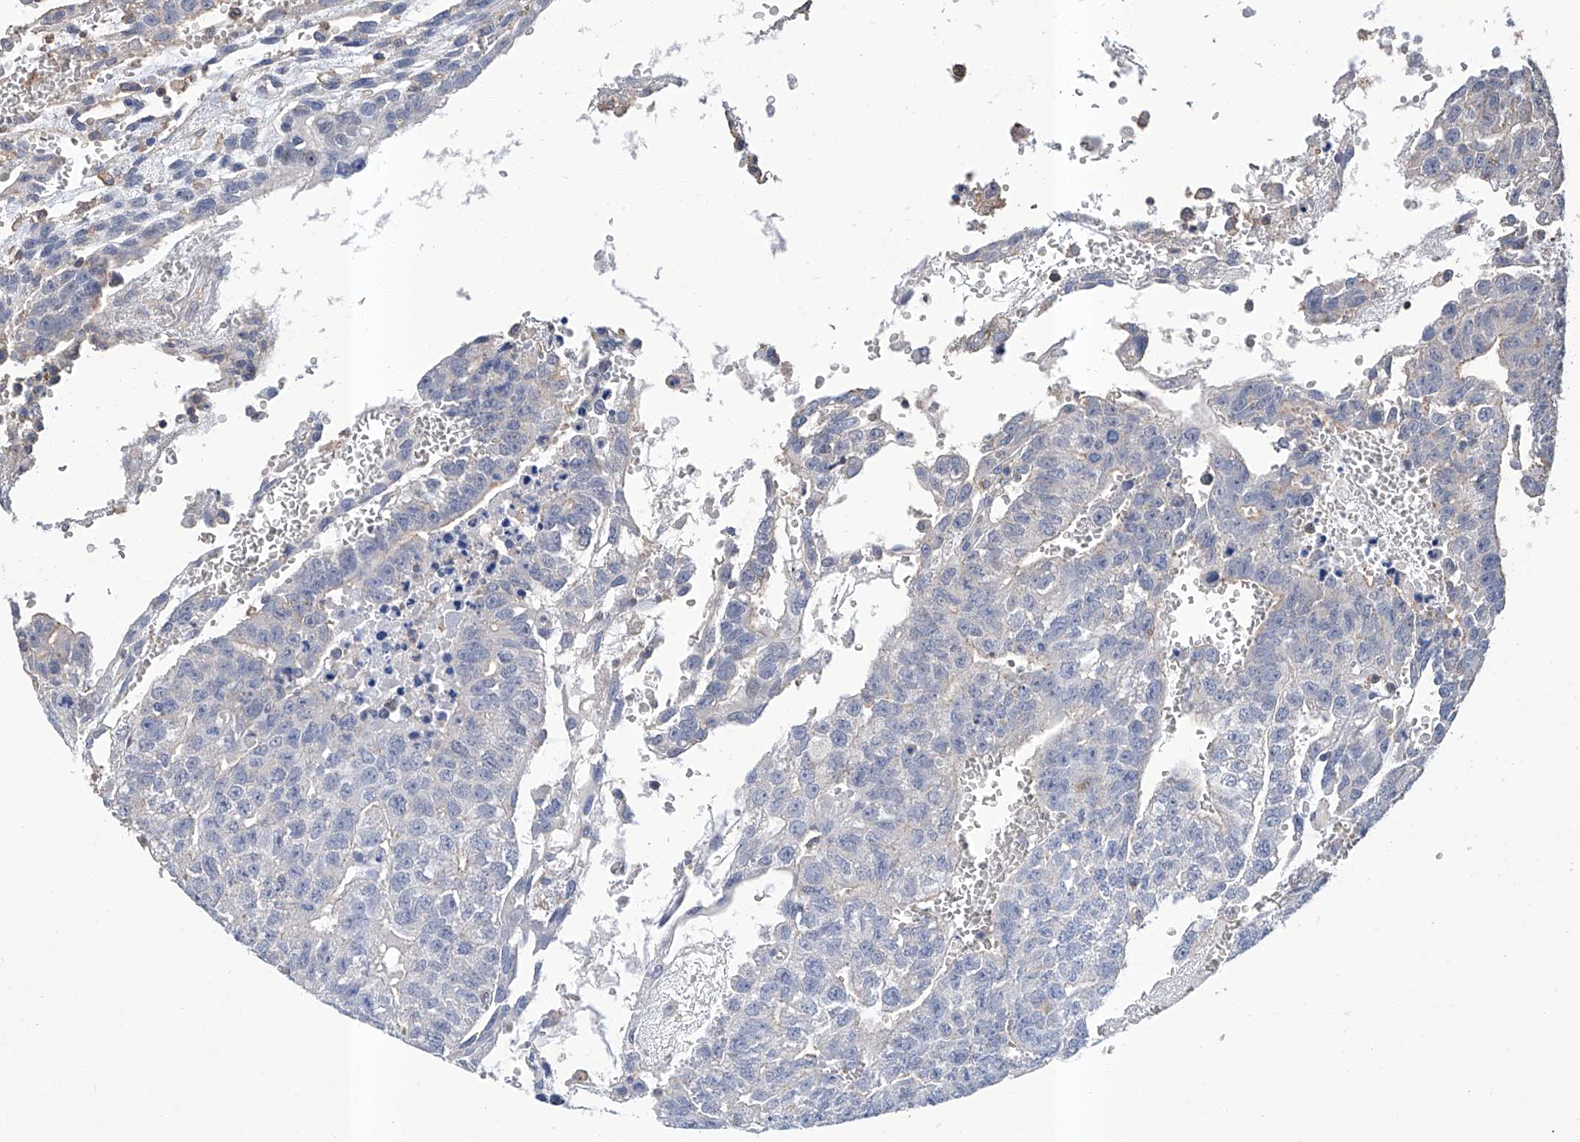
{"staining": {"intensity": "negative", "quantity": "none", "location": "none"}, "tissue": "testis cancer", "cell_type": "Tumor cells", "image_type": "cancer", "snomed": [{"axis": "morphology", "description": "Seminoma, NOS"}, {"axis": "morphology", "description": "Carcinoma, Embryonal, NOS"}, {"axis": "topography", "description": "Testis"}], "caption": "DAB (3,3'-diaminobenzidine) immunohistochemical staining of testis seminoma exhibits no significant positivity in tumor cells.", "gene": "GPT", "patient": {"sex": "male", "age": 52}}